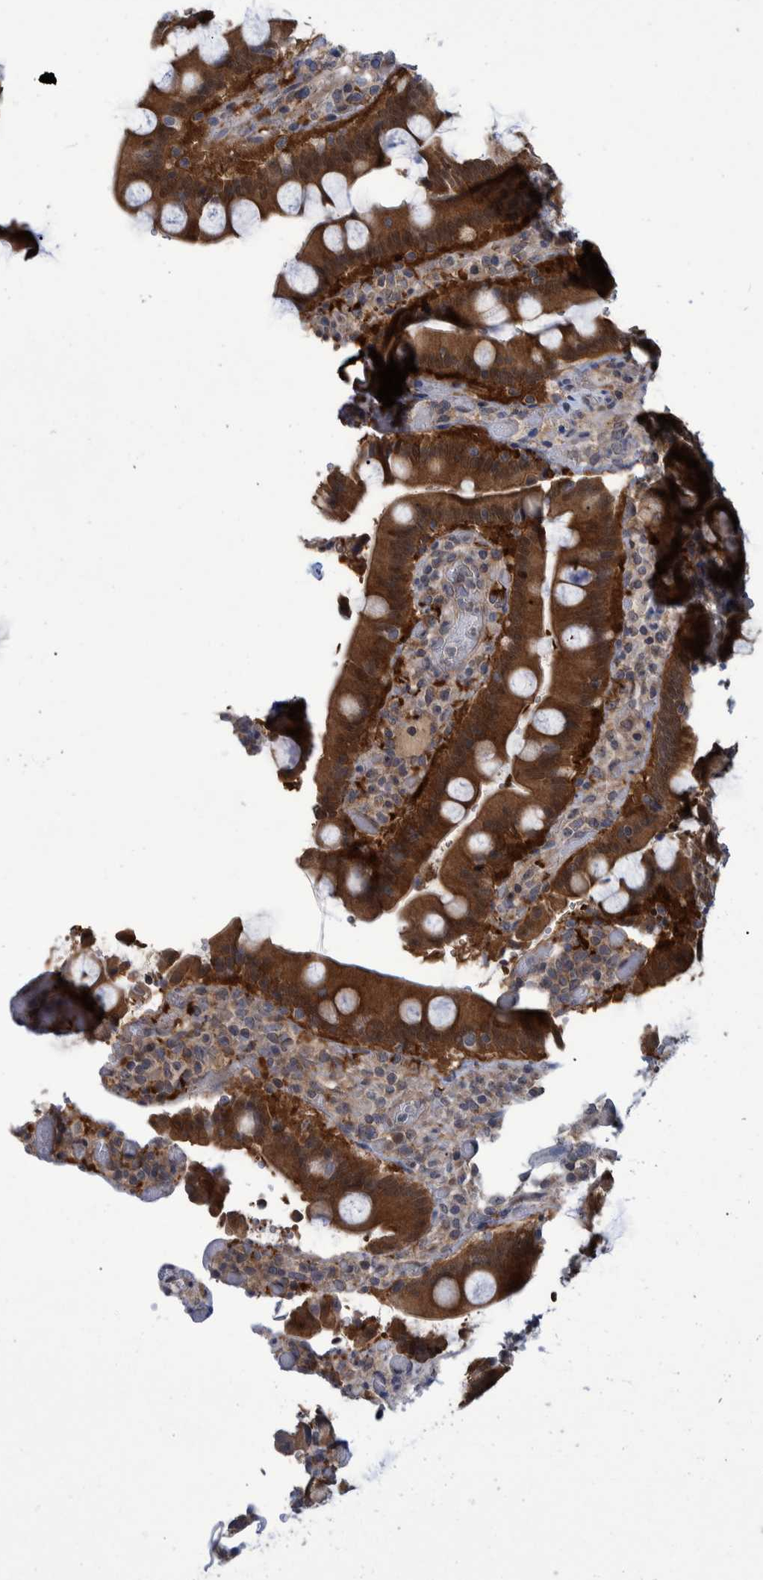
{"staining": {"intensity": "strong", "quantity": ">75%", "location": "cytoplasmic/membranous"}, "tissue": "duodenum", "cell_type": "Glandular cells", "image_type": "normal", "snomed": [{"axis": "morphology", "description": "Normal tissue, NOS"}, {"axis": "topography", "description": "Small intestine, NOS"}], "caption": "Brown immunohistochemical staining in unremarkable human duodenum reveals strong cytoplasmic/membranous staining in about >75% of glandular cells.", "gene": "PCYT2", "patient": {"sex": "female", "age": 71}}